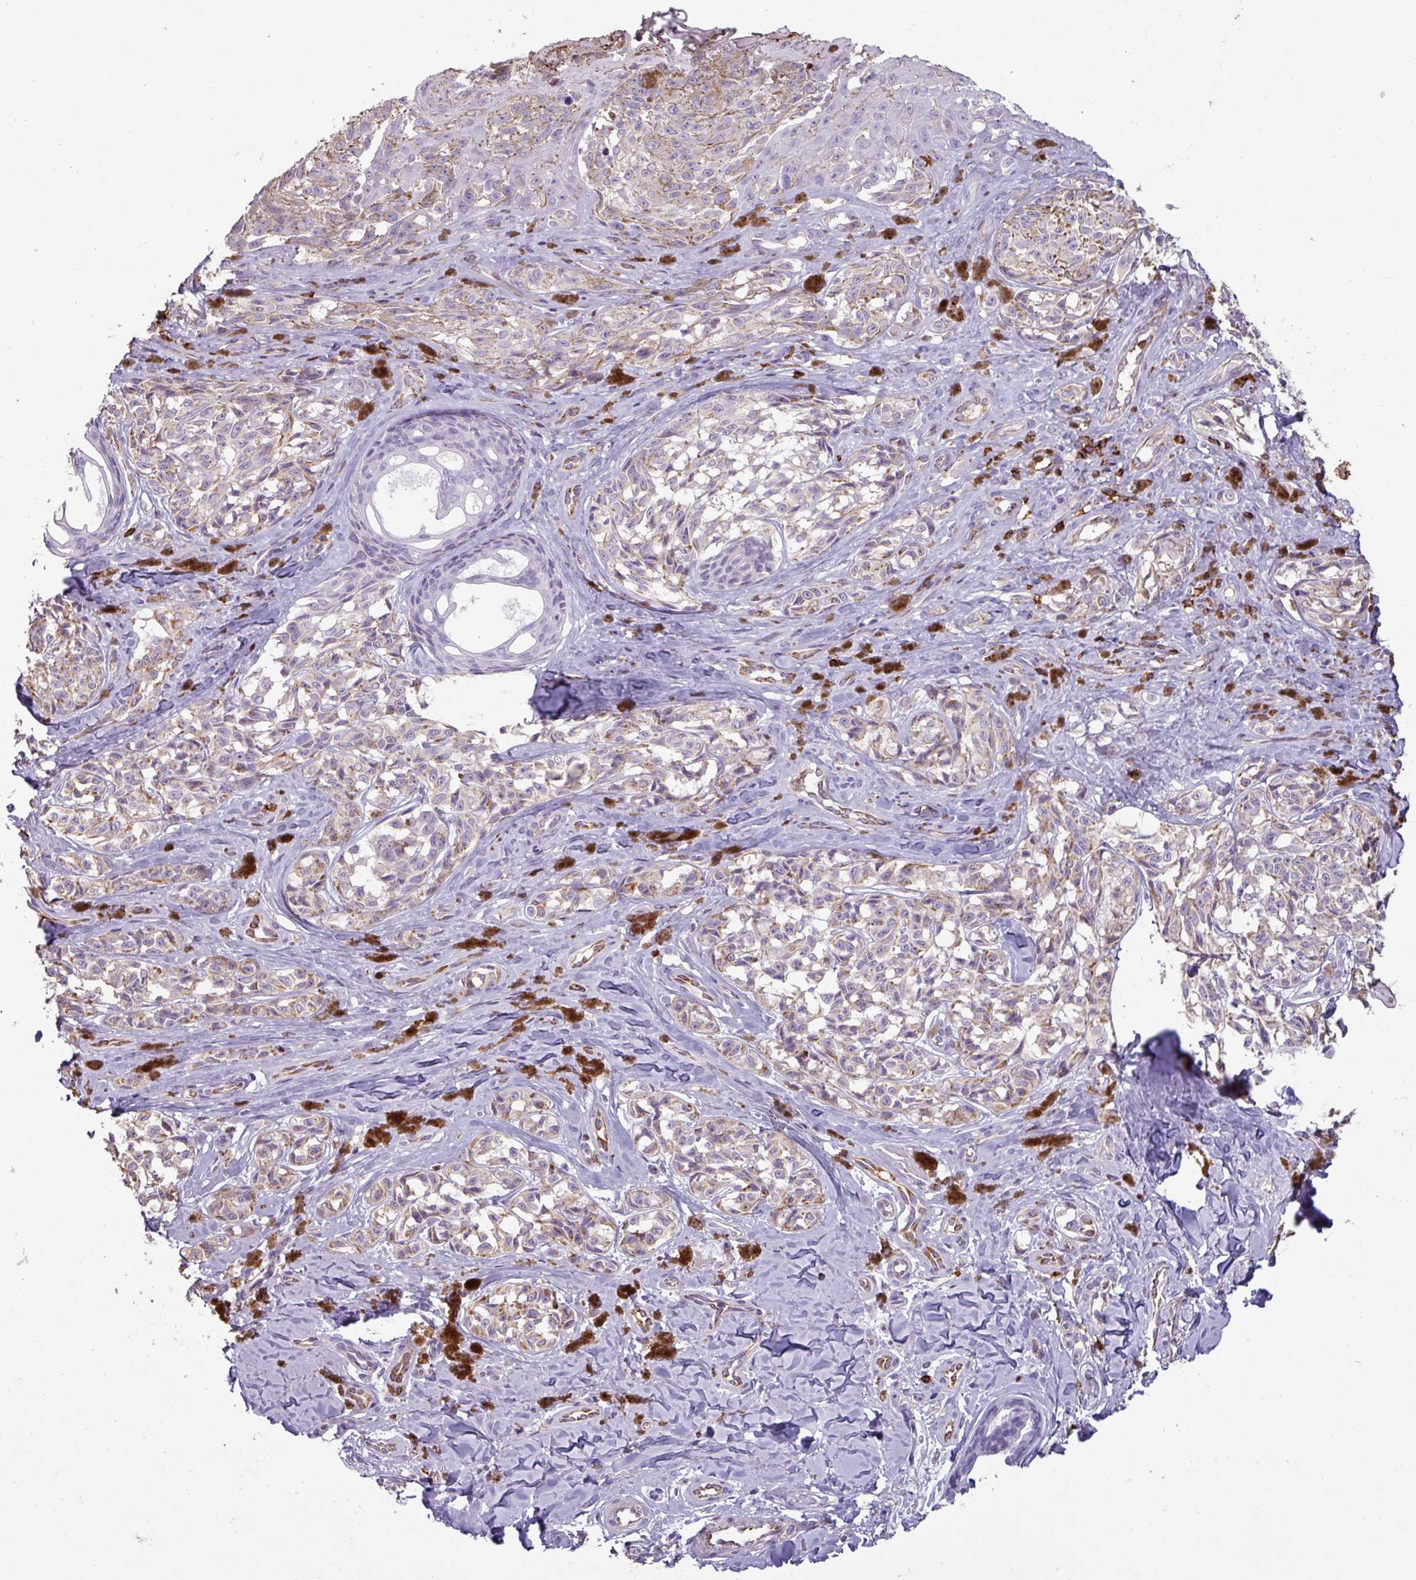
{"staining": {"intensity": "weak", "quantity": ">75%", "location": "cytoplasmic/membranous"}, "tissue": "melanoma", "cell_type": "Tumor cells", "image_type": "cancer", "snomed": [{"axis": "morphology", "description": "Malignant melanoma, NOS"}, {"axis": "topography", "description": "Skin"}], "caption": "This histopathology image reveals immunohistochemistry (IHC) staining of malignant melanoma, with low weak cytoplasmic/membranous expression in approximately >75% of tumor cells.", "gene": "CD8A", "patient": {"sex": "female", "age": 65}}